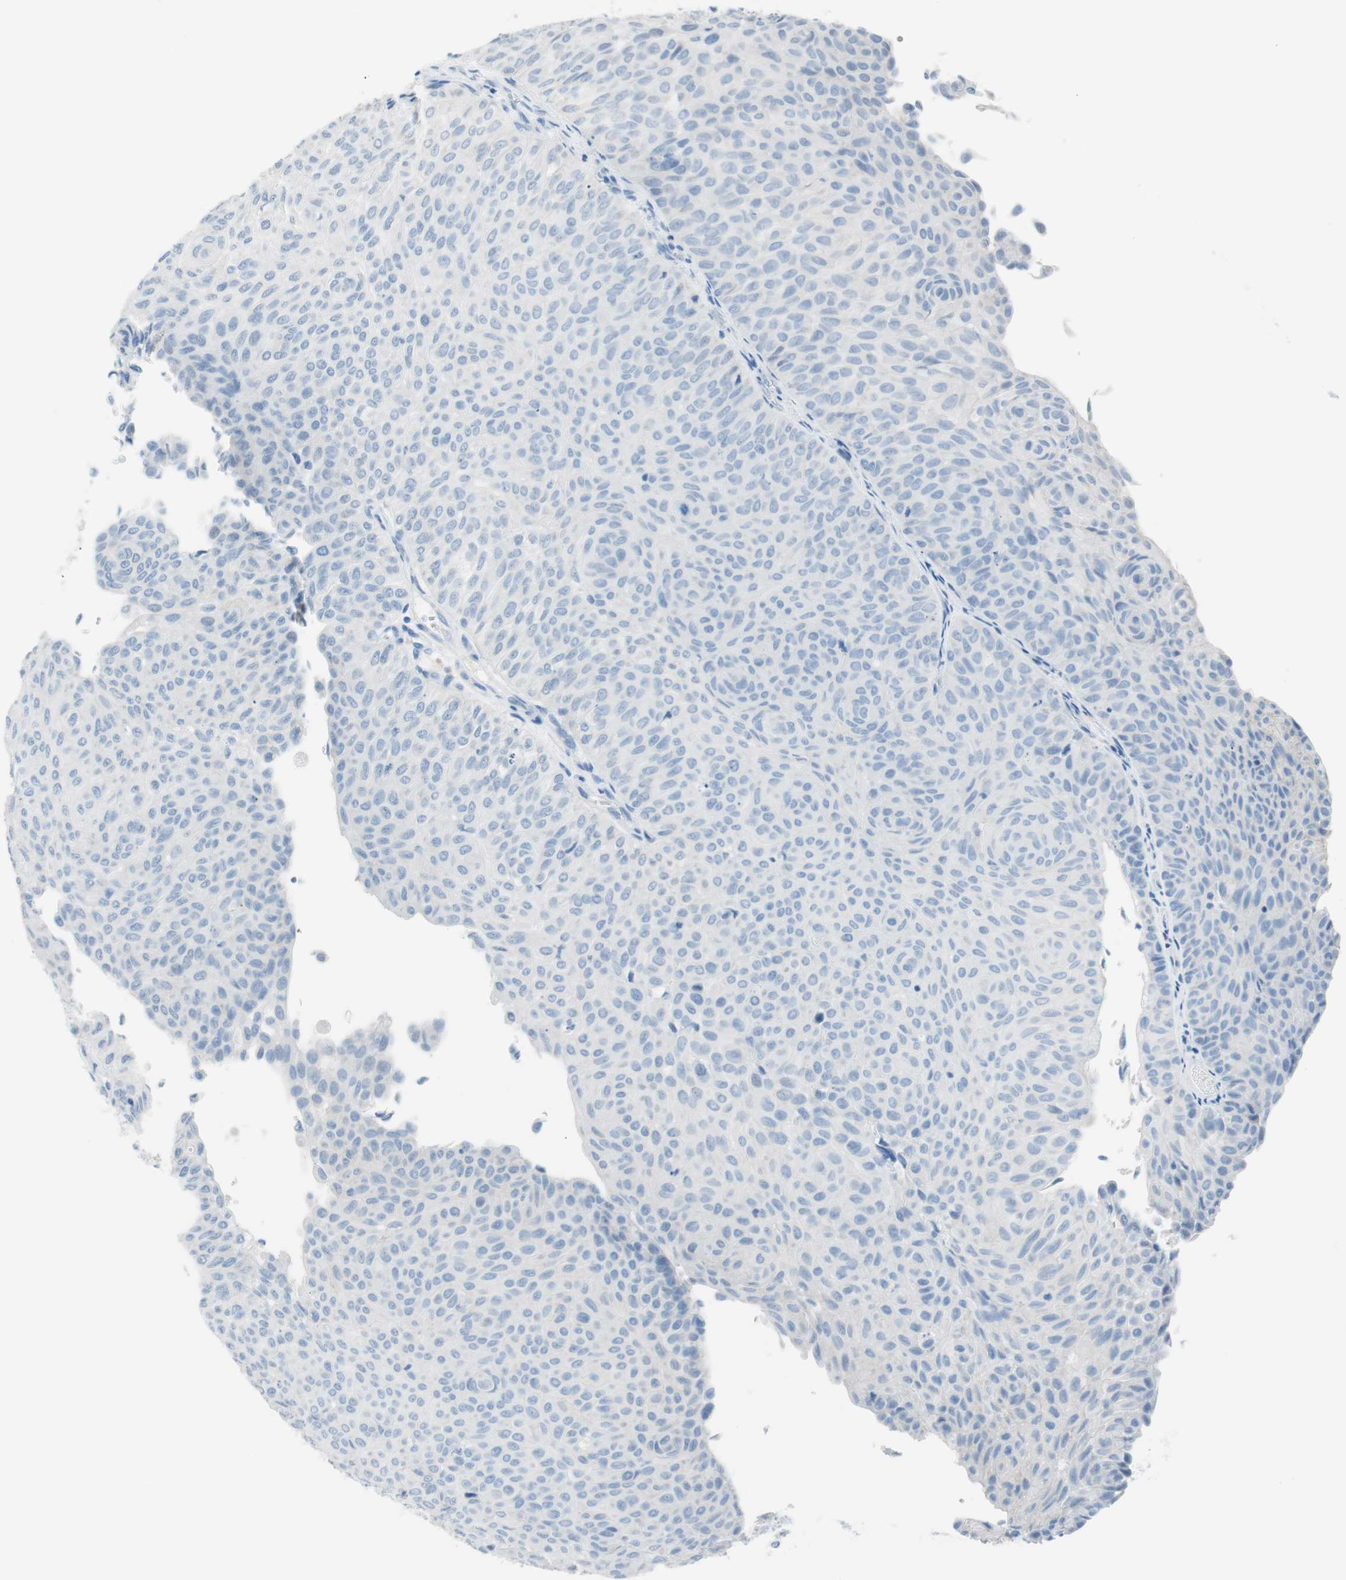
{"staining": {"intensity": "negative", "quantity": "none", "location": "none"}, "tissue": "urothelial cancer", "cell_type": "Tumor cells", "image_type": "cancer", "snomed": [{"axis": "morphology", "description": "Urothelial carcinoma, Low grade"}, {"axis": "topography", "description": "Urinary bladder"}], "caption": "A micrograph of human urothelial cancer is negative for staining in tumor cells.", "gene": "TNFRSF13C", "patient": {"sex": "male", "age": 78}}